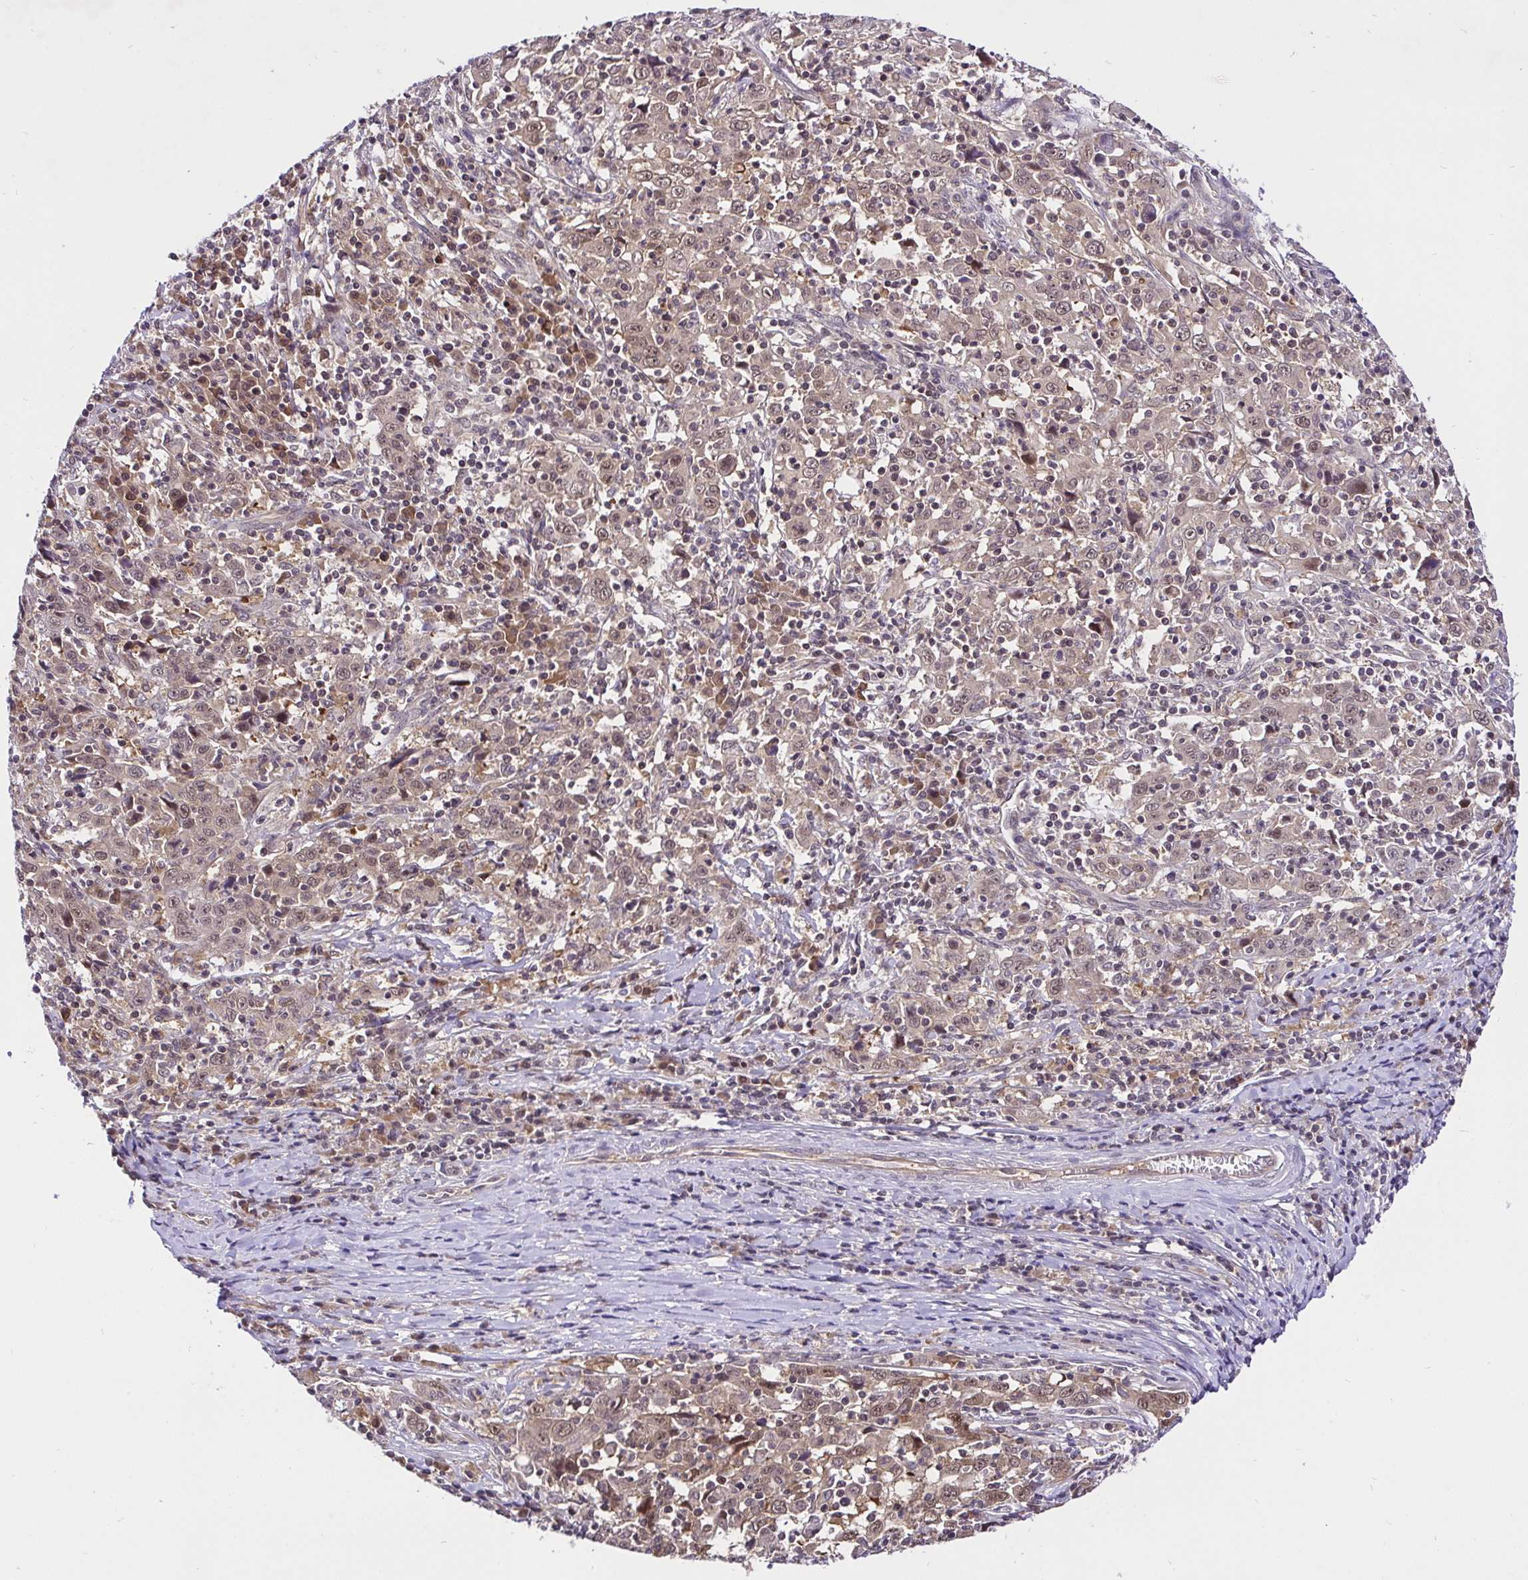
{"staining": {"intensity": "weak", "quantity": ">75%", "location": "cytoplasmic/membranous,nuclear"}, "tissue": "cervical cancer", "cell_type": "Tumor cells", "image_type": "cancer", "snomed": [{"axis": "morphology", "description": "Squamous cell carcinoma, NOS"}, {"axis": "topography", "description": "Cervix"}], "caption": "Protein staining of cervical cancer tissue demonstrates weak cytoplasmic/membranous and nuclear positivity in about >75% of tumor cells.", "gene": "UBE2M", "patient": {"sex": "female", "age": 46}}